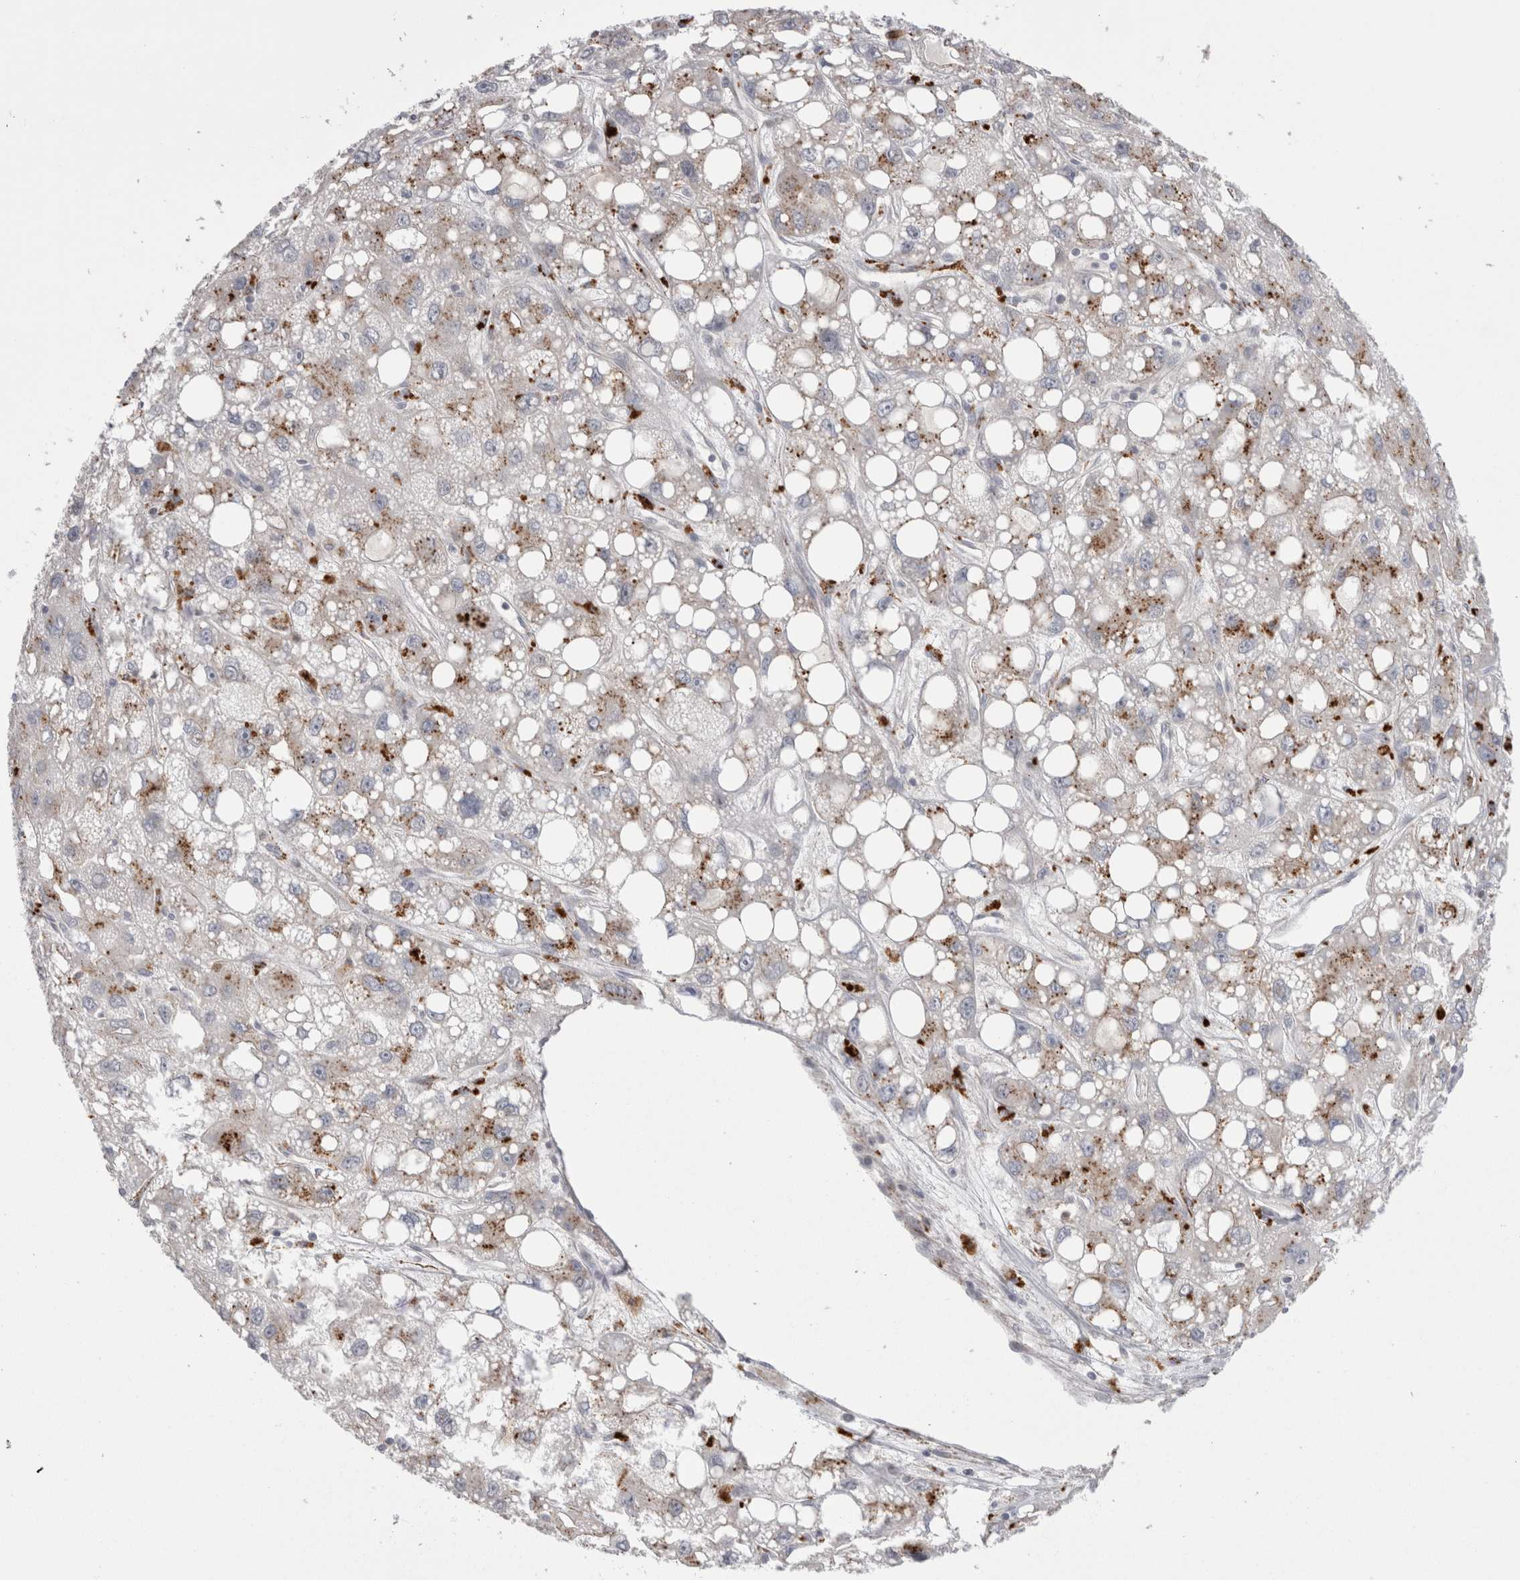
{"staining": {"intensity": "moderate", "quantity": "25%-75%", "location": "cytoplasmic/membranous"}, "tissue": "liver cancer", "cell_type": "Tumor cells", "image_type": "cancer", "snomed": [{"axis": "morphology", "description": "Carcinoma, Hepatocellular, NOS"}, {"axis": "topography", "description": "Liver"}], "caption": "Liver hepatocellular carcinoma stained for a protein (brown) exhibits moderate cytoplasmic/membranous positive expression in about 25%-75% of tumor cells.", "gene": "EPDR1", "patient": {"sex": "male", "age": 55}}